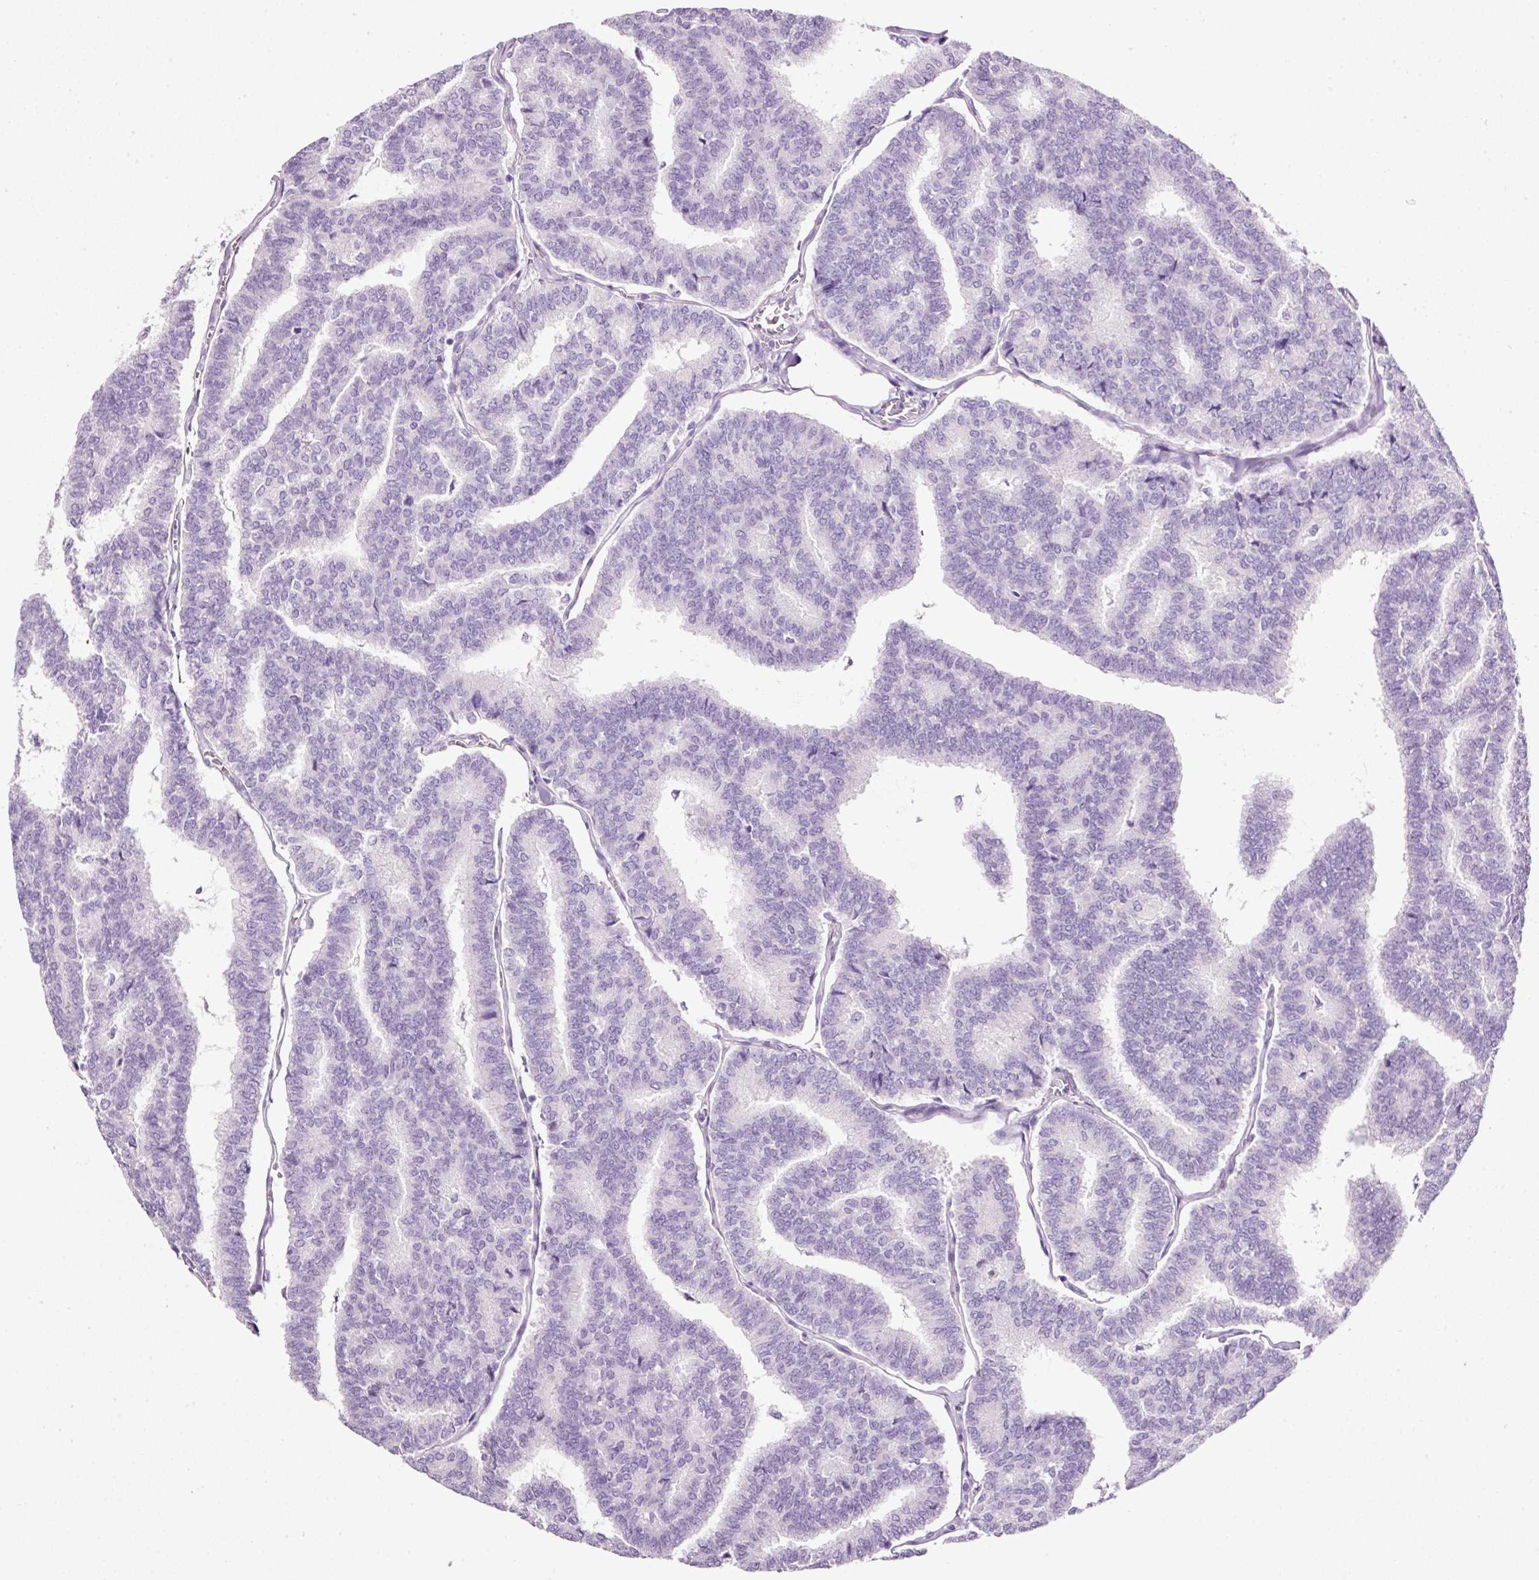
{"staining": {"intensity": "negative", "quantity": "none", "location": "none"}, "tissue": "thyroid cancer", "cell_type": "Tumor cells", "image_type": "cancer", "snomed": [{"axis": "morphology", "description": "Papillary adenocarcinoma, NOS"}, {"axis": "topography", "description": "Thyroid gland"}], "caption": "Tumor cells are negative for protein expression in human thyroid cancer (papillary adenocarcinoma).", "gene": "BSND", "patient": {"sex": "female", "age": 35}}